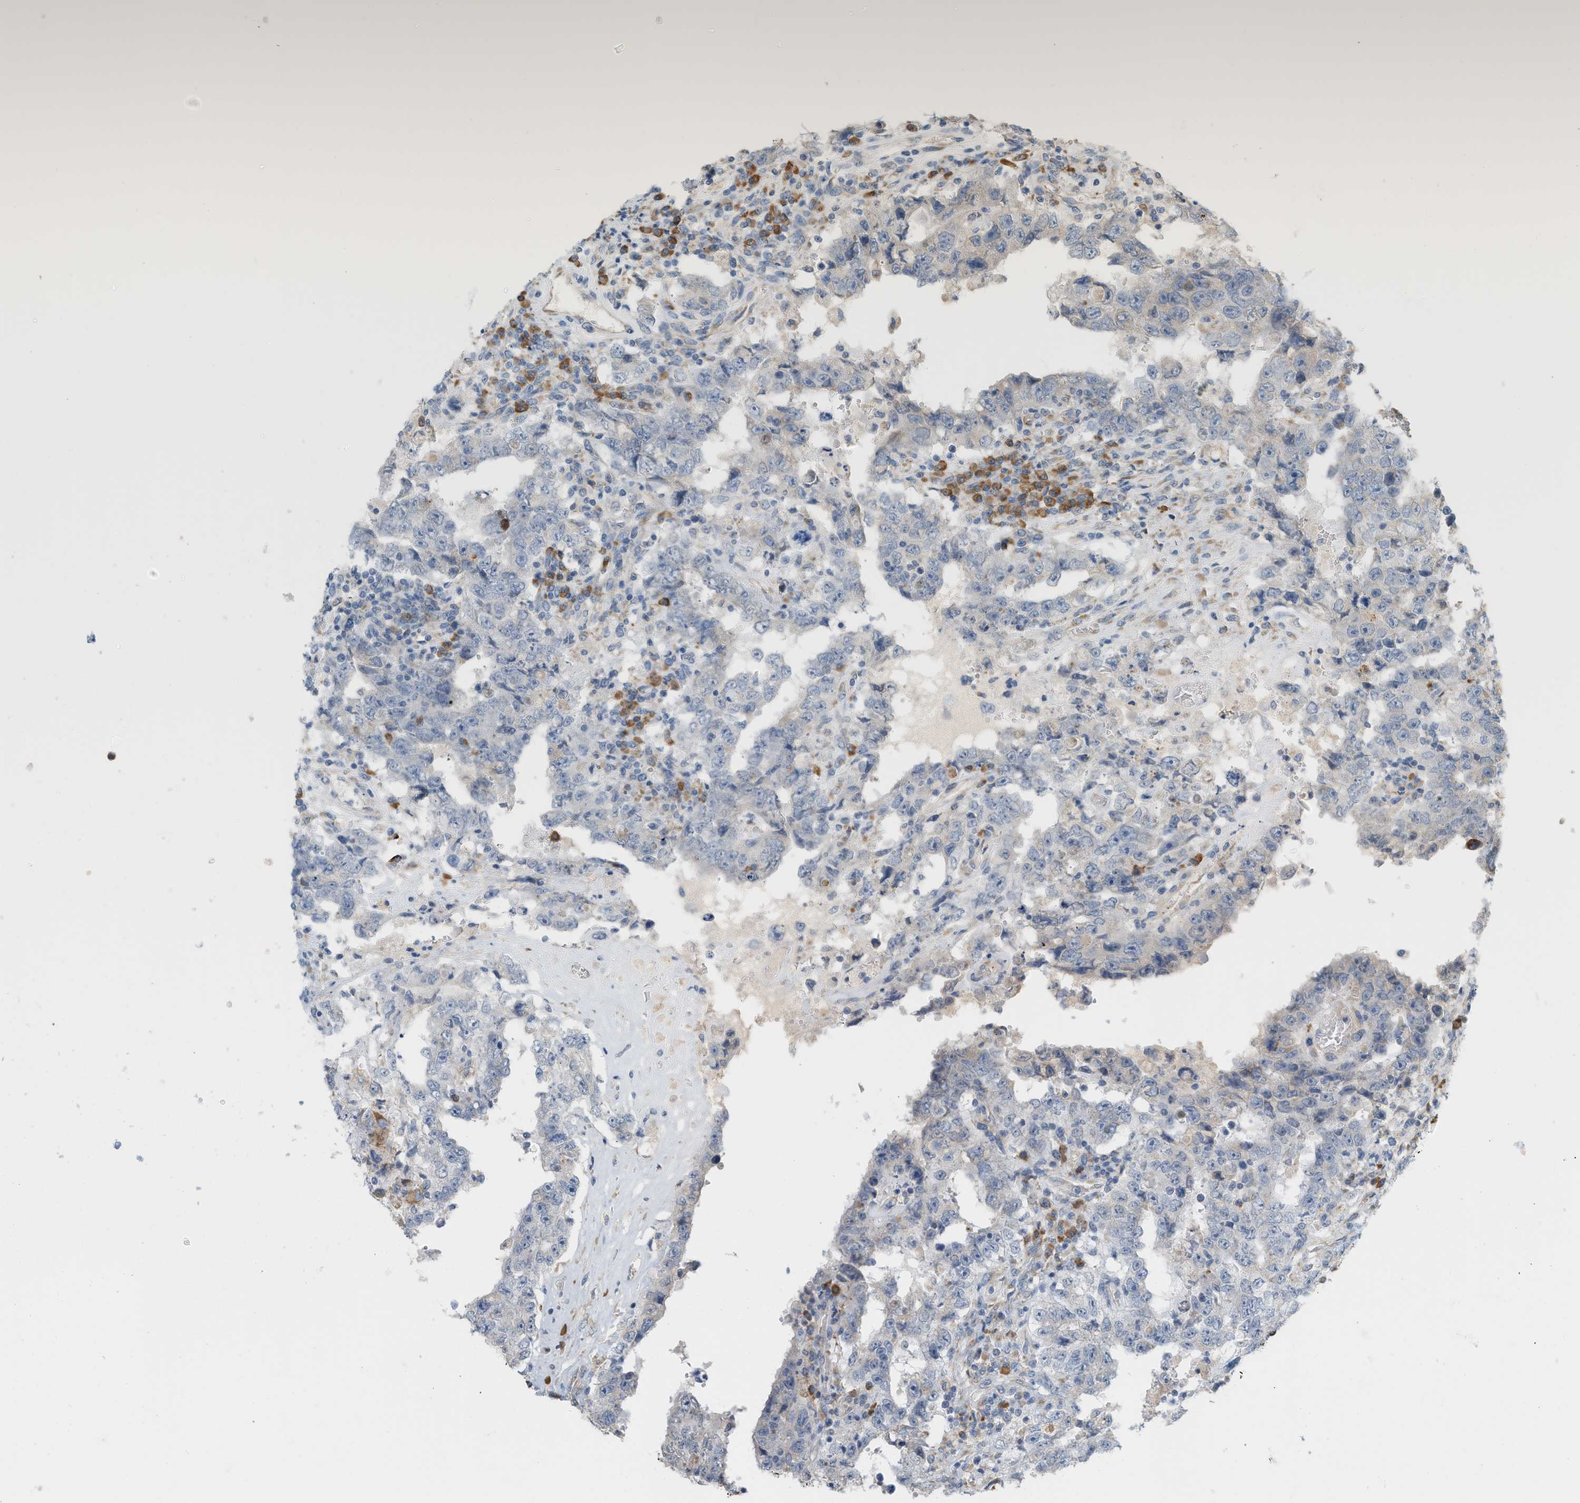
{"staining": {"intensity": "negative", "quantity": "none", "location": "none"}, "tissue": "testis cancer", "cell_type": "Tumor cells", "image_type": "cancer", "snomed": [{"axis": "morphology", "description": "Carcinoma, Embryonal, NOS"}, {"axis": "topography", "description": "Testis"}], "caption": "DAB (3,3'-diaminobenzidine) immunohistochemical staining of testis embryonal carcinoma exhibits no significant staining in tumor cells.", "gene": "SVOP", "patient": {"sex": "male", "age": 26}}